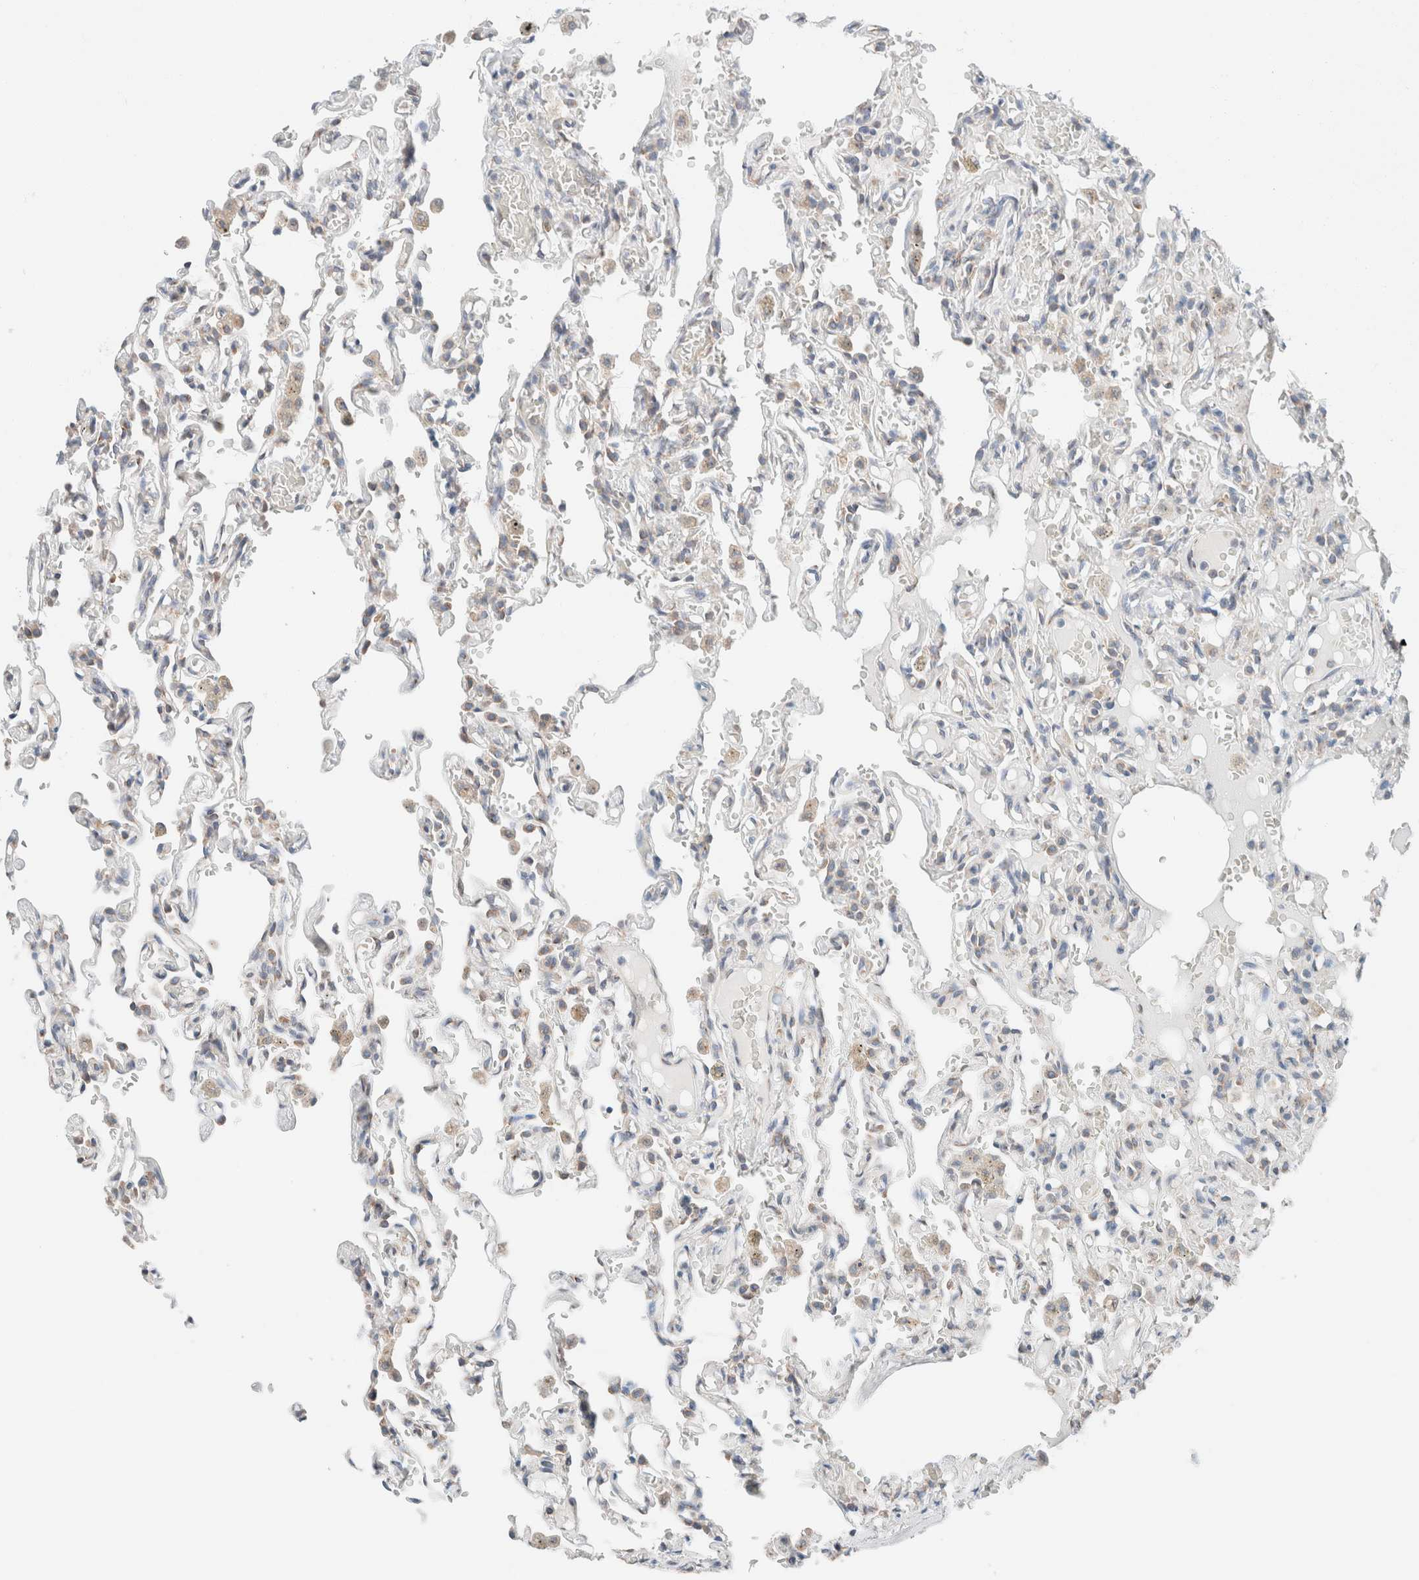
{"staining": {"intensity": "moderate", "quantity": "<25%", "location": "cytoplasmic/membranous"}, "tissue": "lung", "cell_type": "Alveolar cells", "image_type": "normal", "snomed": [{"axis": "morphology", "description": "Normal tissue, NOS"}, {"axis": "topography", "description": "Lung"}], "caption": "Lung stained with IHC exhibits moderate cytoplasmic/membranous expression in about <25% of alveolar cells. The staining was performed using DAB to visualize the protein expression in brown, while the nuclei were stained in blue with hematoxylin (Magnification: 20x).", "gene": "CASC3", "patient": {"sex": "male", "age": 21}}